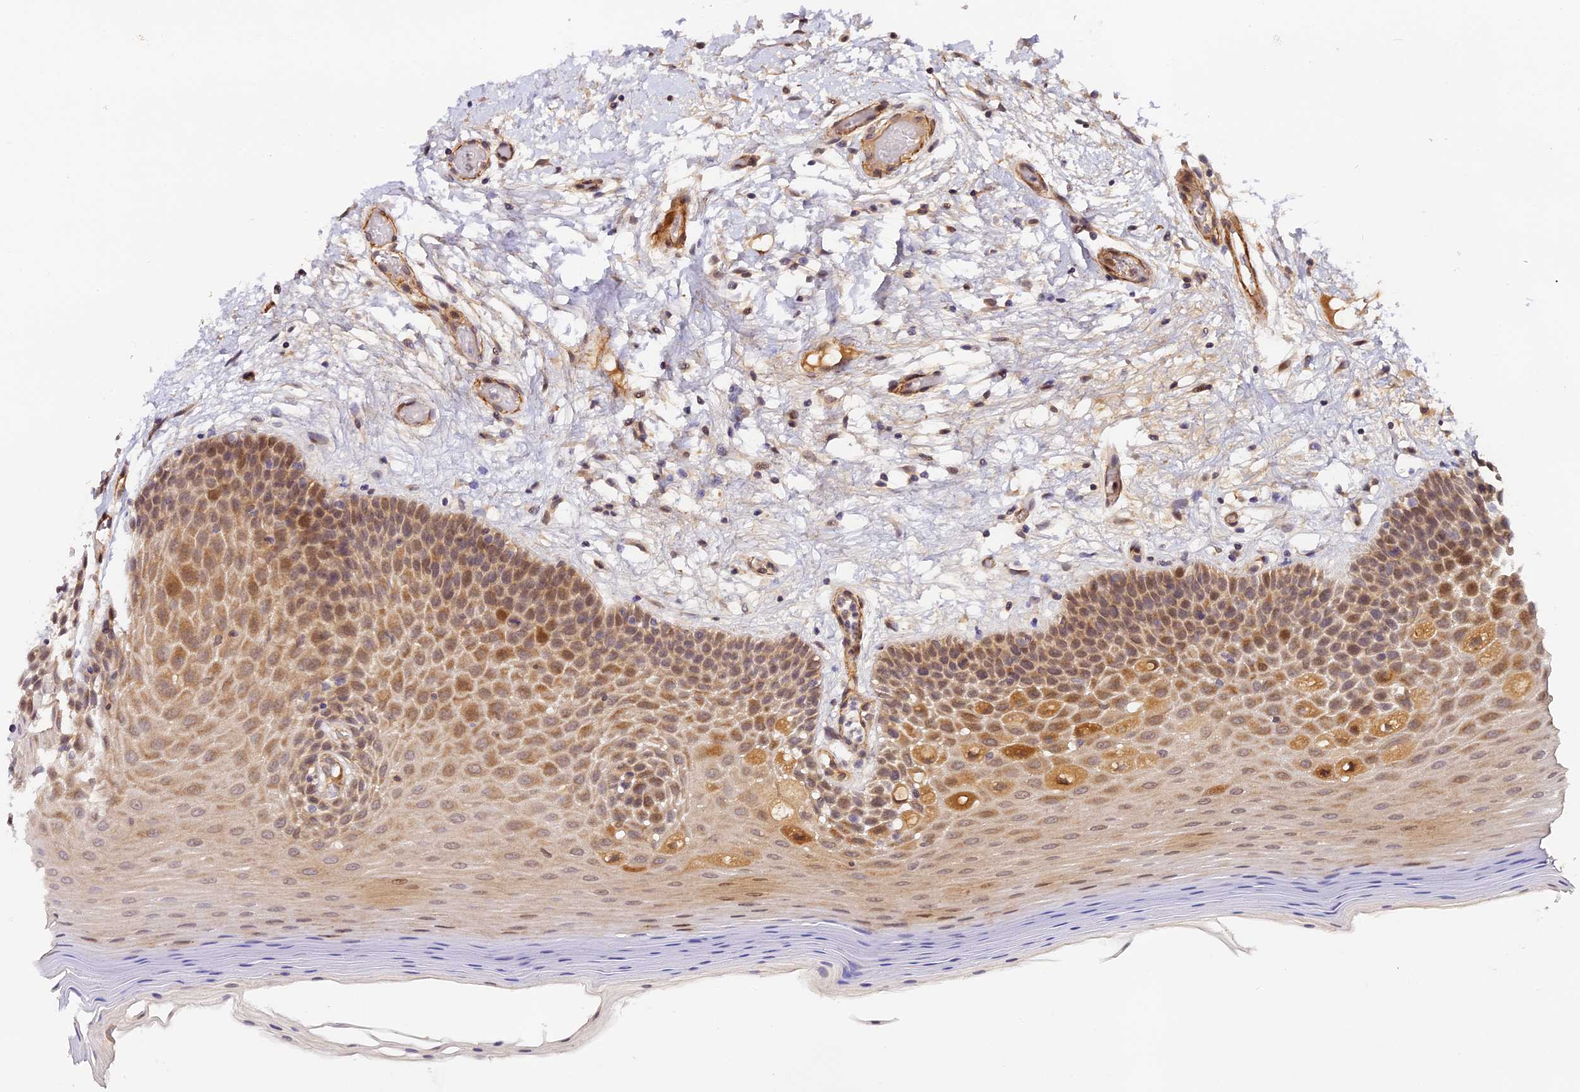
{"staining": {"intensity": "moderate", "quantity": "25%-75%", "location": "cytoplasmic/membranous,nuclear"}, "tissue": "oral mucosa", "cell_type": "Squamous epithelial cells", "image_type": "normal", "snomed": [{"axis": "morphology", "description": "Normal tissue, NOS"}, {"axis": "topography", "description": "Oral tissue"}, {"axis": "topography", "description": "Tounge, NOS"}], "caption": "This is a photomicrograph of immunohistochemistry (IHC) staining of normal oral mucosa, which shows moderate positivity in the cytoplasmic/membranous,nuclear of squamous epithelial cells.", "gene": "IMPACT", "patient": {"sex": "male", "age": 47}}